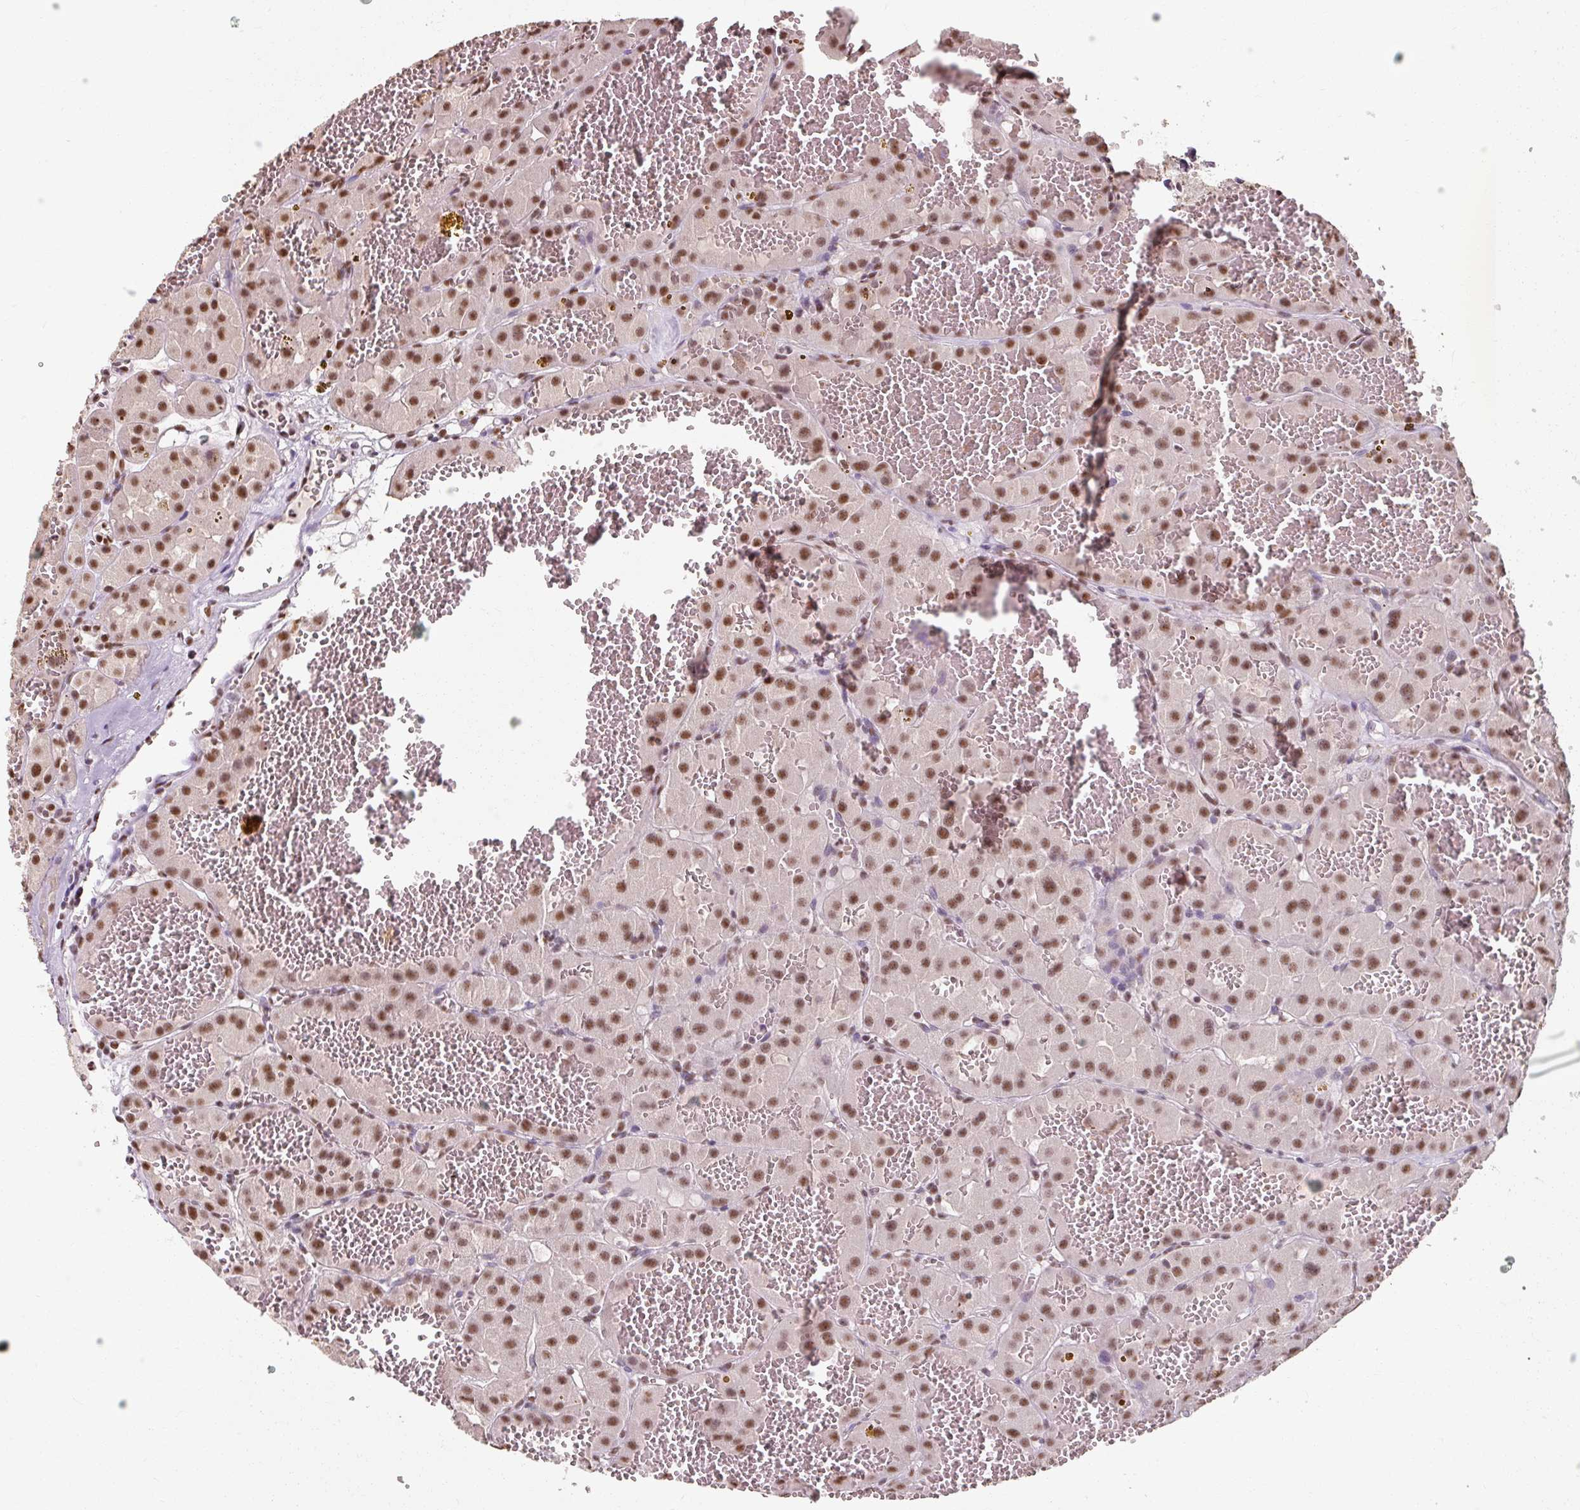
{"staining": {"intensity": "moderate", "quantity": ">75%", "location": "nuclear"}, "tissue": "renal cancer", "cell_type": "Tumor cells", "image_type": "cancer", "snomed": [{"axis": "morphology", "description": "Carcinoma, NOS"}, {"axis": "topography", "description": "Kidney"}], "caption": "Protein expression analysis of human carcinoma (renal) reveals moderate nuclear expression in about >75% of tumor cells.", "gene": "ZFTRAF1", "patient": {"sex": "female", "age": 75}}